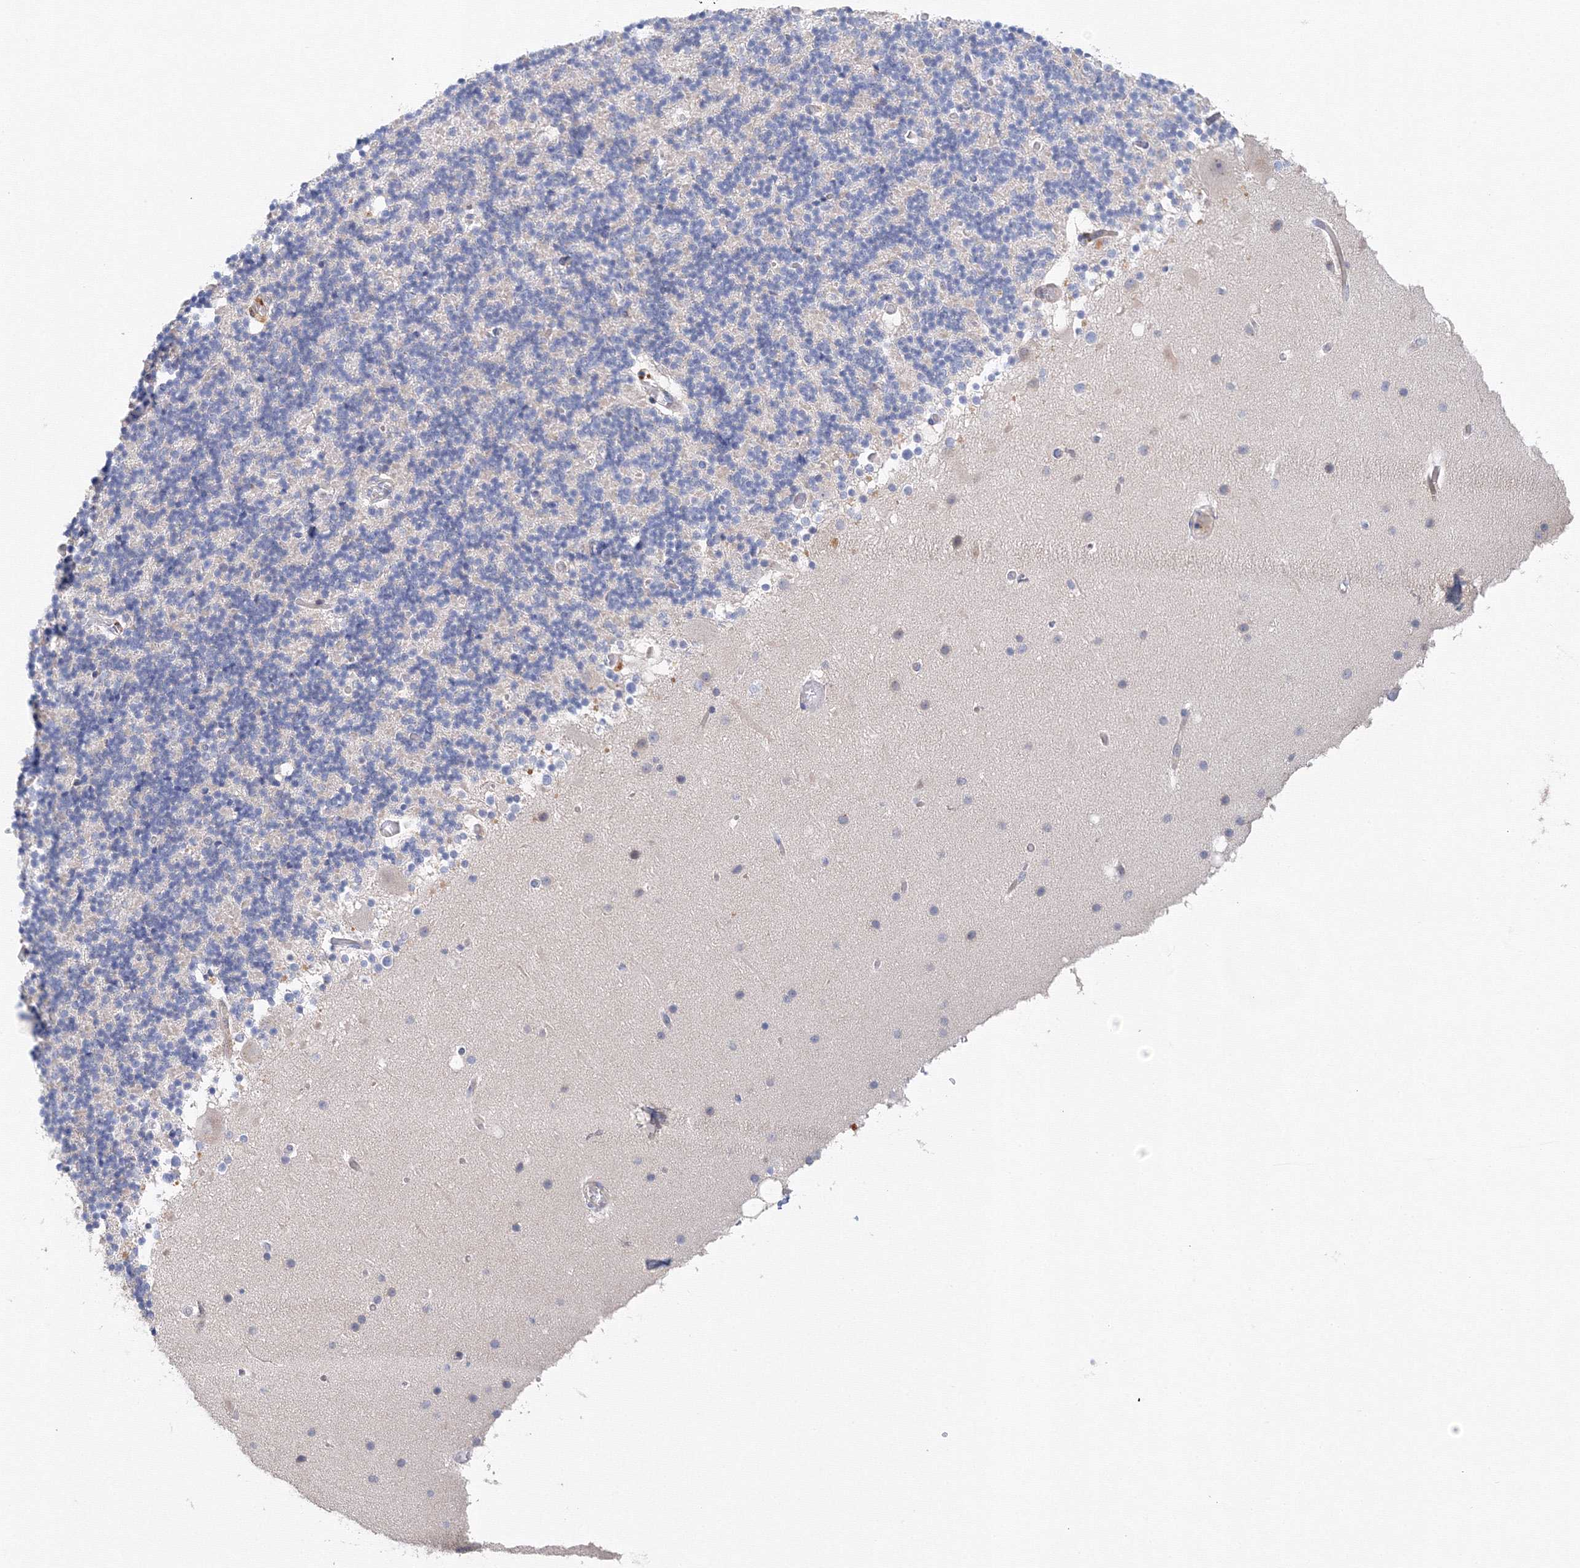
{"staining": {"intensity": "negative", "quantity": "none", "location": "none"}, "tissue": "cerebellum", "cell_type": "Cells in granular layer", "image_type": "normal", "snomed": [{"axis": "morphology", "description": "Normal tissue, NOS"}, {"axis": "topography", "description": "Cerebellum"}], "caption": "A histopathology image of cerebellum stained for a protein displays no brown staining in cells in granular layer. (DAB IHC, high magnification).", "gene": "DIS3L2", "patient": {"sex": "male", "age": 57}}